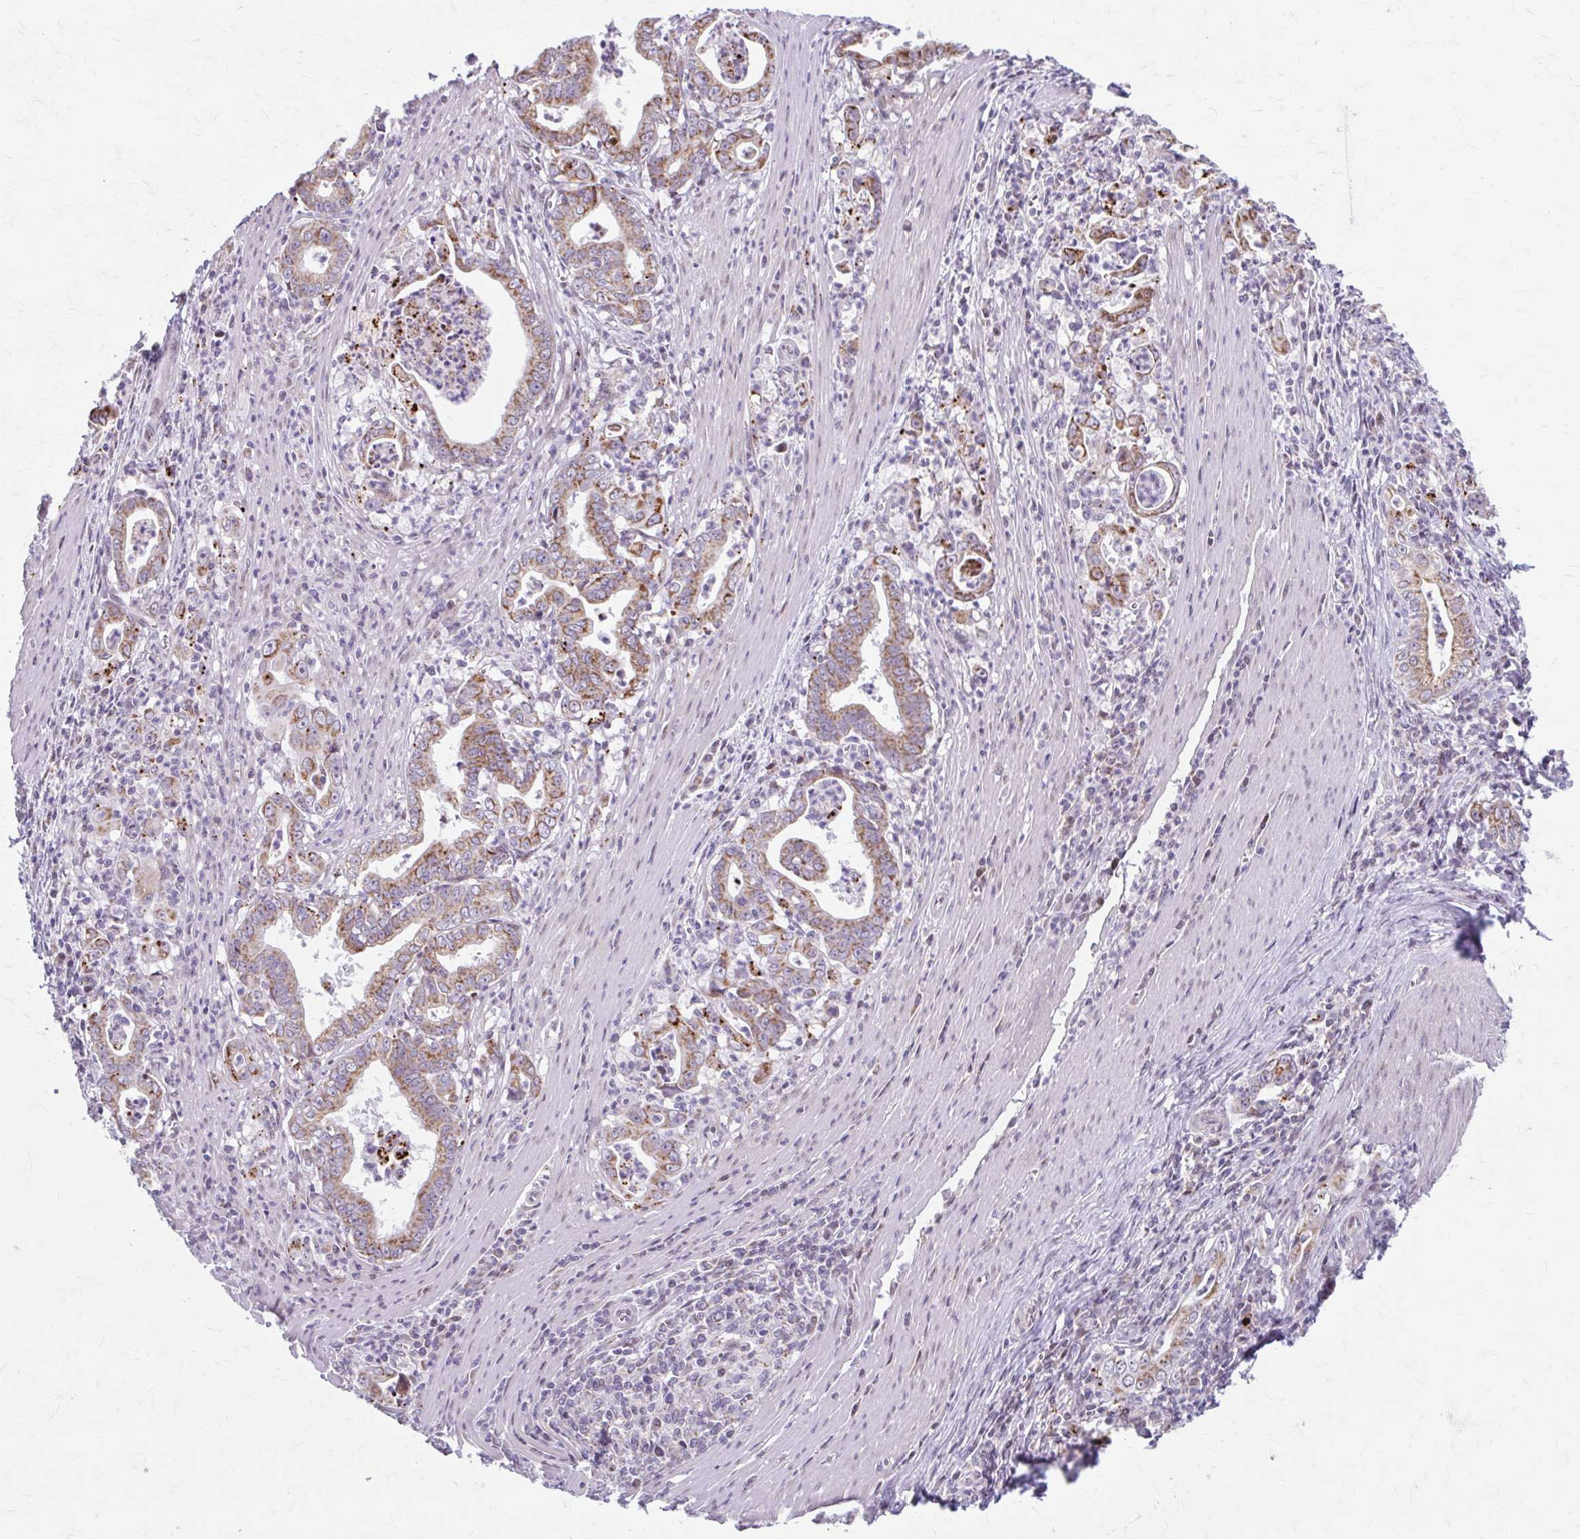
{"staining": {"intensity": "moderate", "quantity": ">75%", "location": "cytoplasmic/membranous"}, "tissue": "stomach cancer", "cell_type": "Tumor cells", "image_type": "cancer", "snomed": [{"axis": "morphology", "description": "Adenocarcinoma, NOS"}, {"axis": "topography", "description": "Stomach, upper"}], "caption": "Immunohistochemical staining of stomach cancer (adenocarcinoma) demonstrates medium levels of moderate cytoplasmic/membranous protein staining in about >75% of tumor cells. Nuclei are stained in blue.", "gene": "BEAN1", "patient": {"sex": "female", "age": 79}}